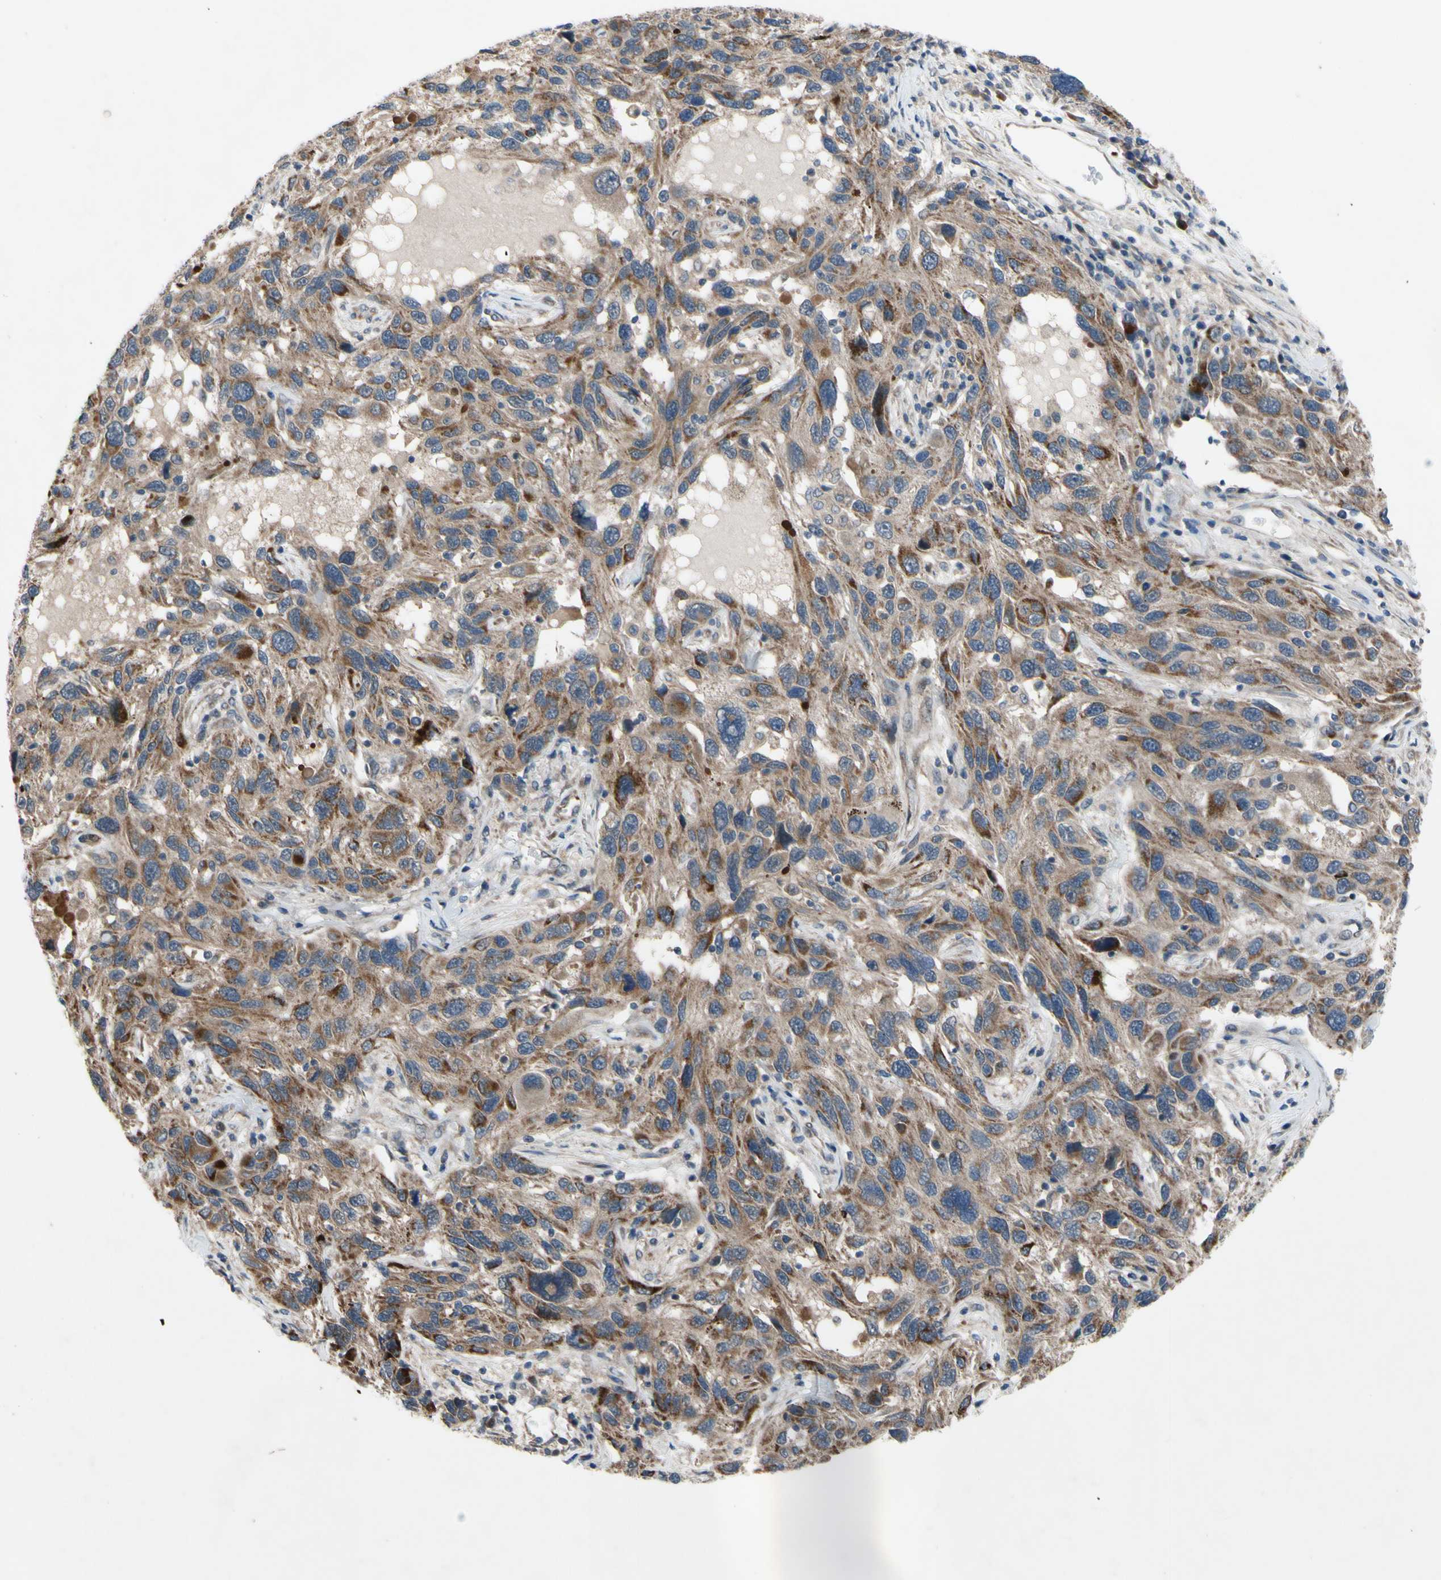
{"staining": {"intensity": "moderate", "quantity": ">75%", "location": "cytoplasmic/membranous"}, "tissue": "melanoma", "cell_type": "Tumor cells", "image_type": "cancer", "snomed": [{"axis": "morphology", "description": "Malignant melanoma, NOS"}, {"axis": "topography", "description": "Skin"}], "caption": "Approximately >75% of tumor cells in human malignant melanoma reveal moderate cytoplasmic/membranous protein positivity as visualized by brown immunohistochemical staining.", "gene": "SVIL", "patient": {"sex": "male", "age": 53}}